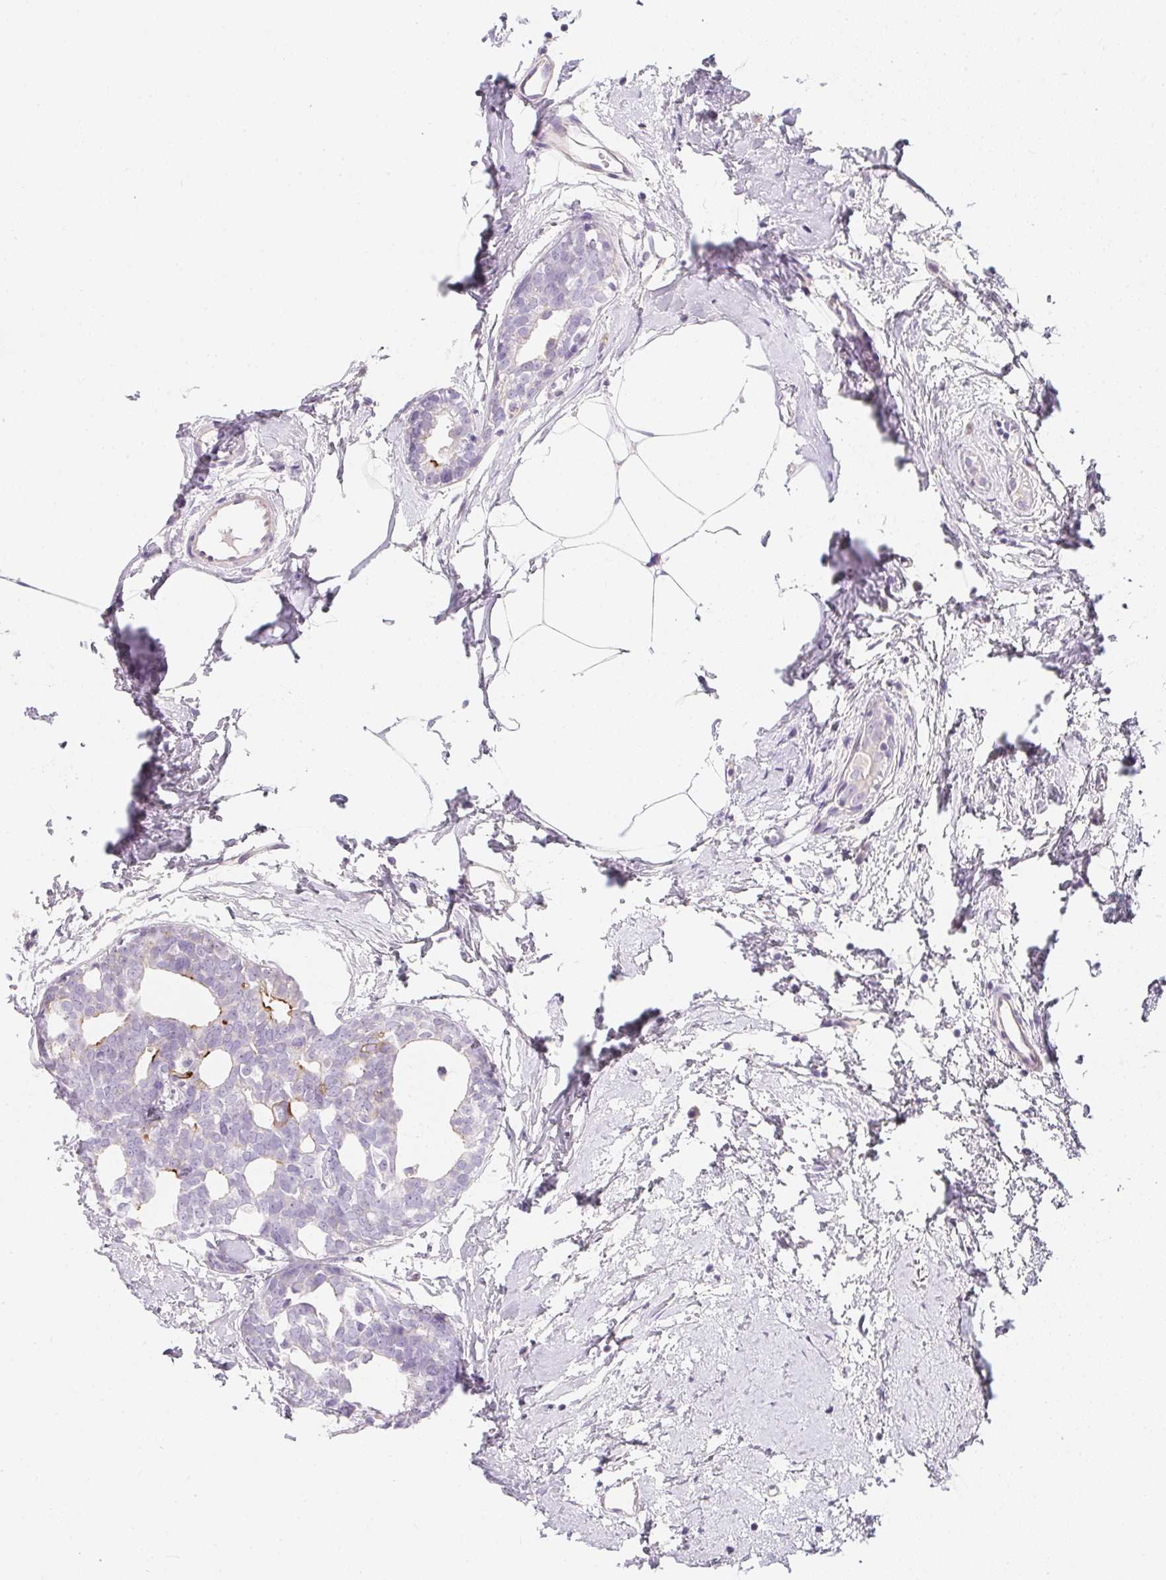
{"staining": {"intensity": "moderate", "quantity": "<25%", "location": "cytoplasmic/membranous"}, "tissue": "breast cancer", "cell_type": "Tumor cells", "image_type": "cancer", "snomed": [{"axis": "morphology", "description": "Duct carcinoma"}, {"axis": "topography", "description": "Breast"}], "caption": "The immunohistochemical stain highlights moderate cytoplasmic/membranous staining in tumor cells of breast cancer tissue. (IHC, brightfield microscopy, high magnification).", "gene": "AQP5", "patient": {"sex": "female", "age": 40}}